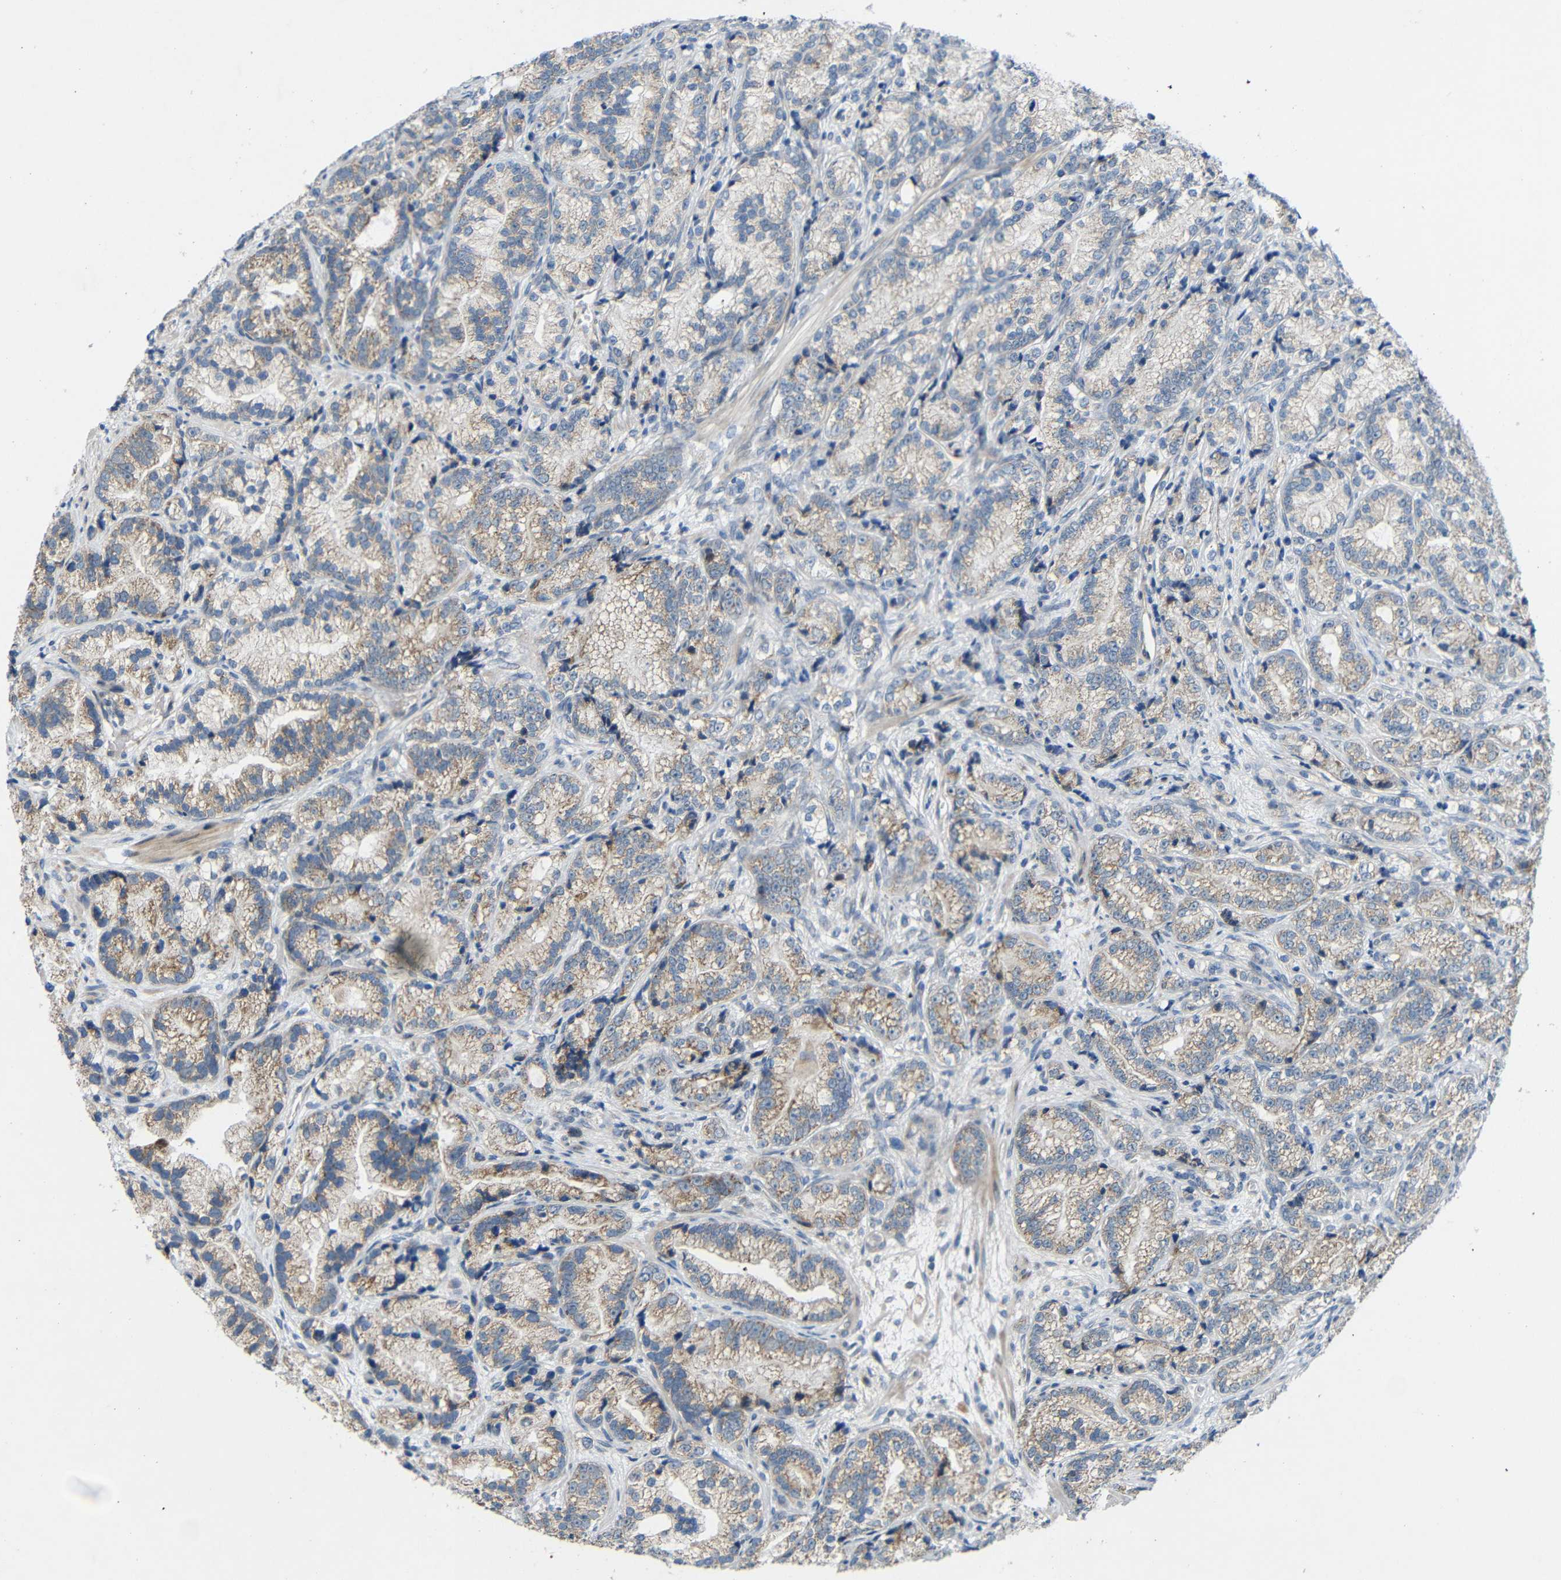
{"staining": {"intensity": "weak", "quantity": "25%-75%", "location": "cytoplasmic/membranous"}, "tissue": "prostate cancer", "cell_type": "Tumor cells", "image_type": "cancer", "snomed": [{"axis": "morphology", "description": "Adenocarcinoma, Low grade"}, {"axis": "topography", "description": "Prostate"}], "caption": "A brown stain shows weak cytoplasmic/membranous staining of a protein in human low-grade adenocarcinoma (prostate) tumor cells.", "gene": "TMEM25", "patient": {"sex": "male", "age": 89}}